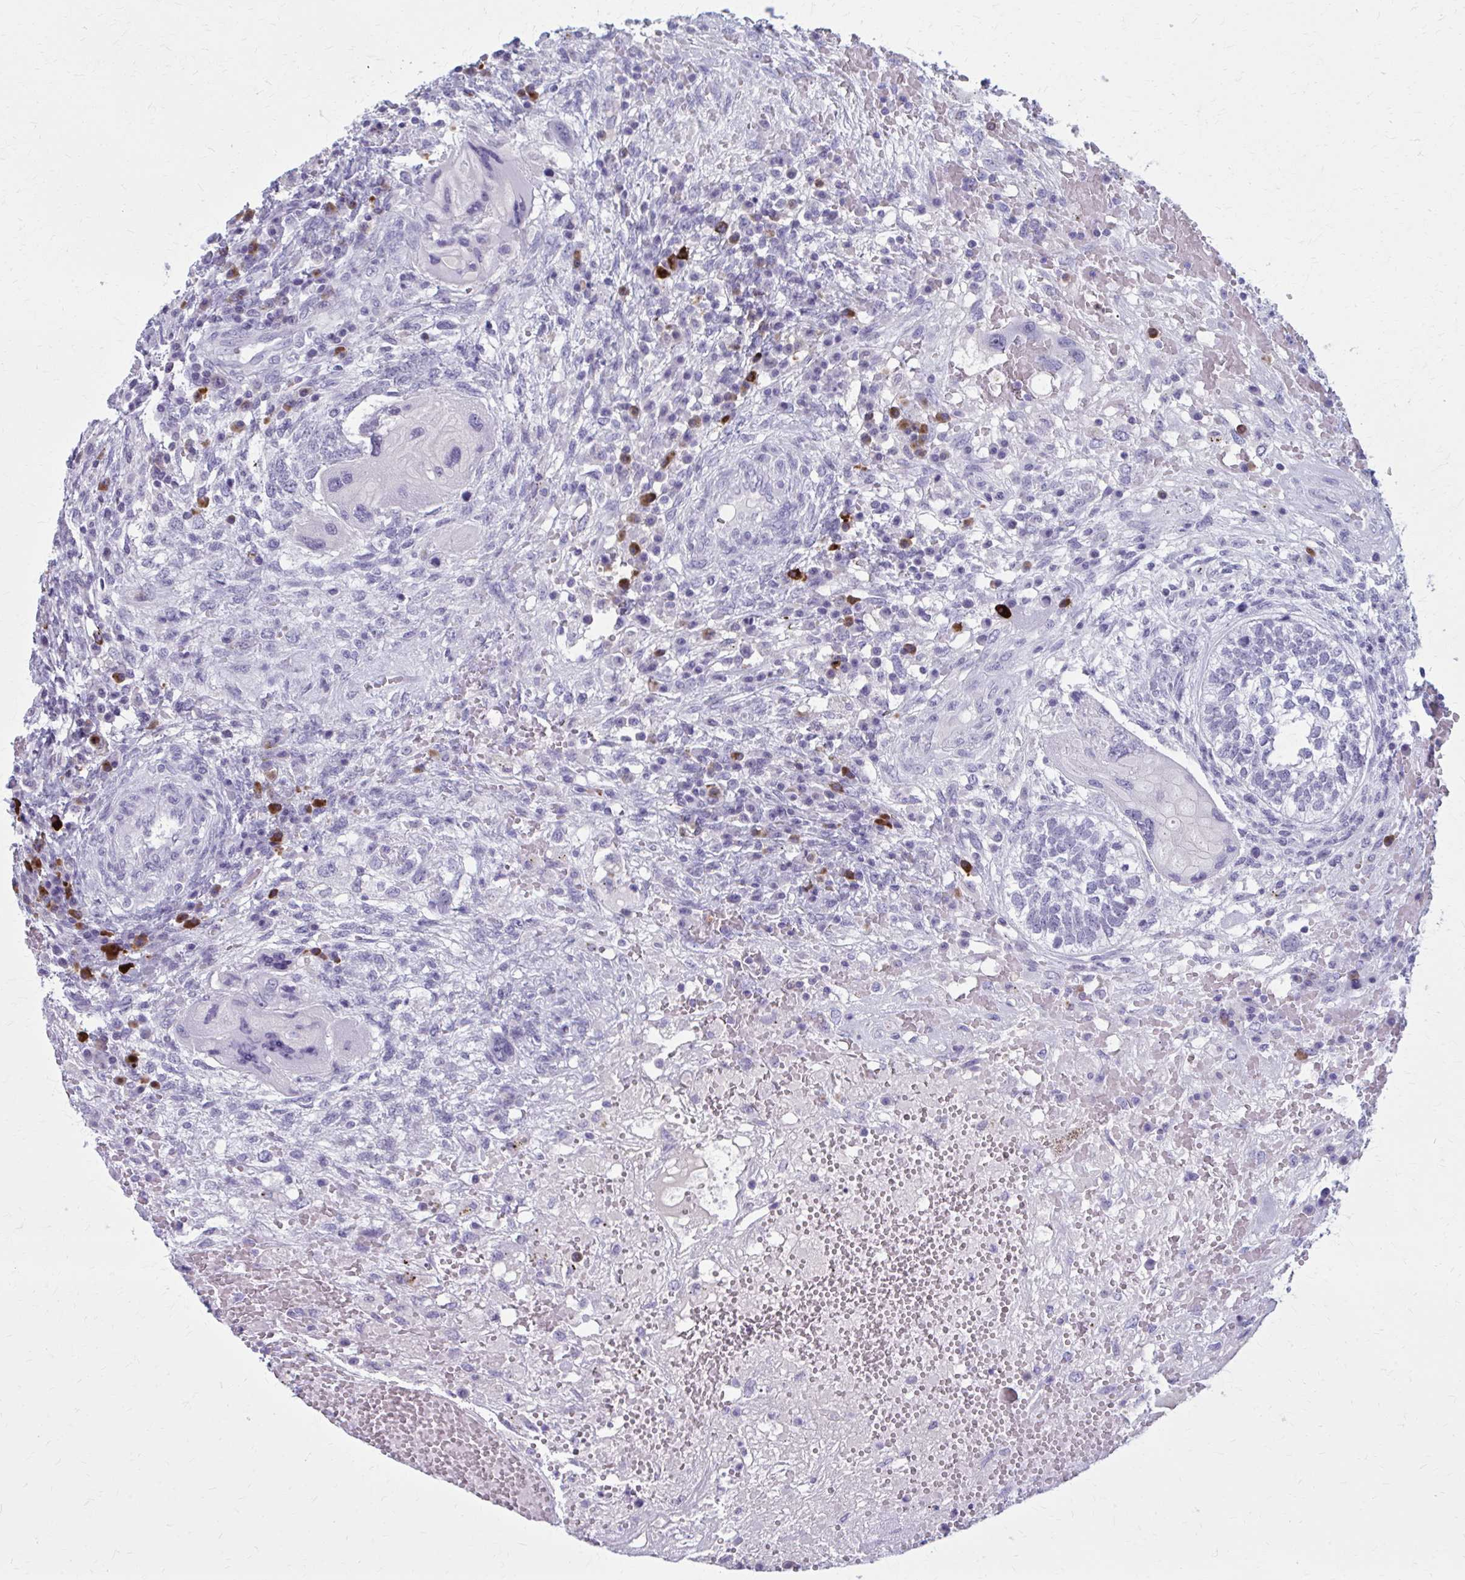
{"staining": {"intensity": "negative", "quantity": "none", "location": "none"}, "tissue": "testis cancer", "cell_type": "Tumor cells", "image_type": "cancer", "snomed": [{"axis": "morphology", "description": "Carcinoma, Embryonal, NOS"}, {"axis": "topography", "description": "Testis"}], "caption": "IHC micrograph of neoplastic tissue: testis embryonal carcinoma stained with DAB (3,3'-diaminobenzidine) exhibits no significant protein staining in tumor cells.", "gene": "ZDHHC7", "patient": {"sex": "male", "age": 26}}